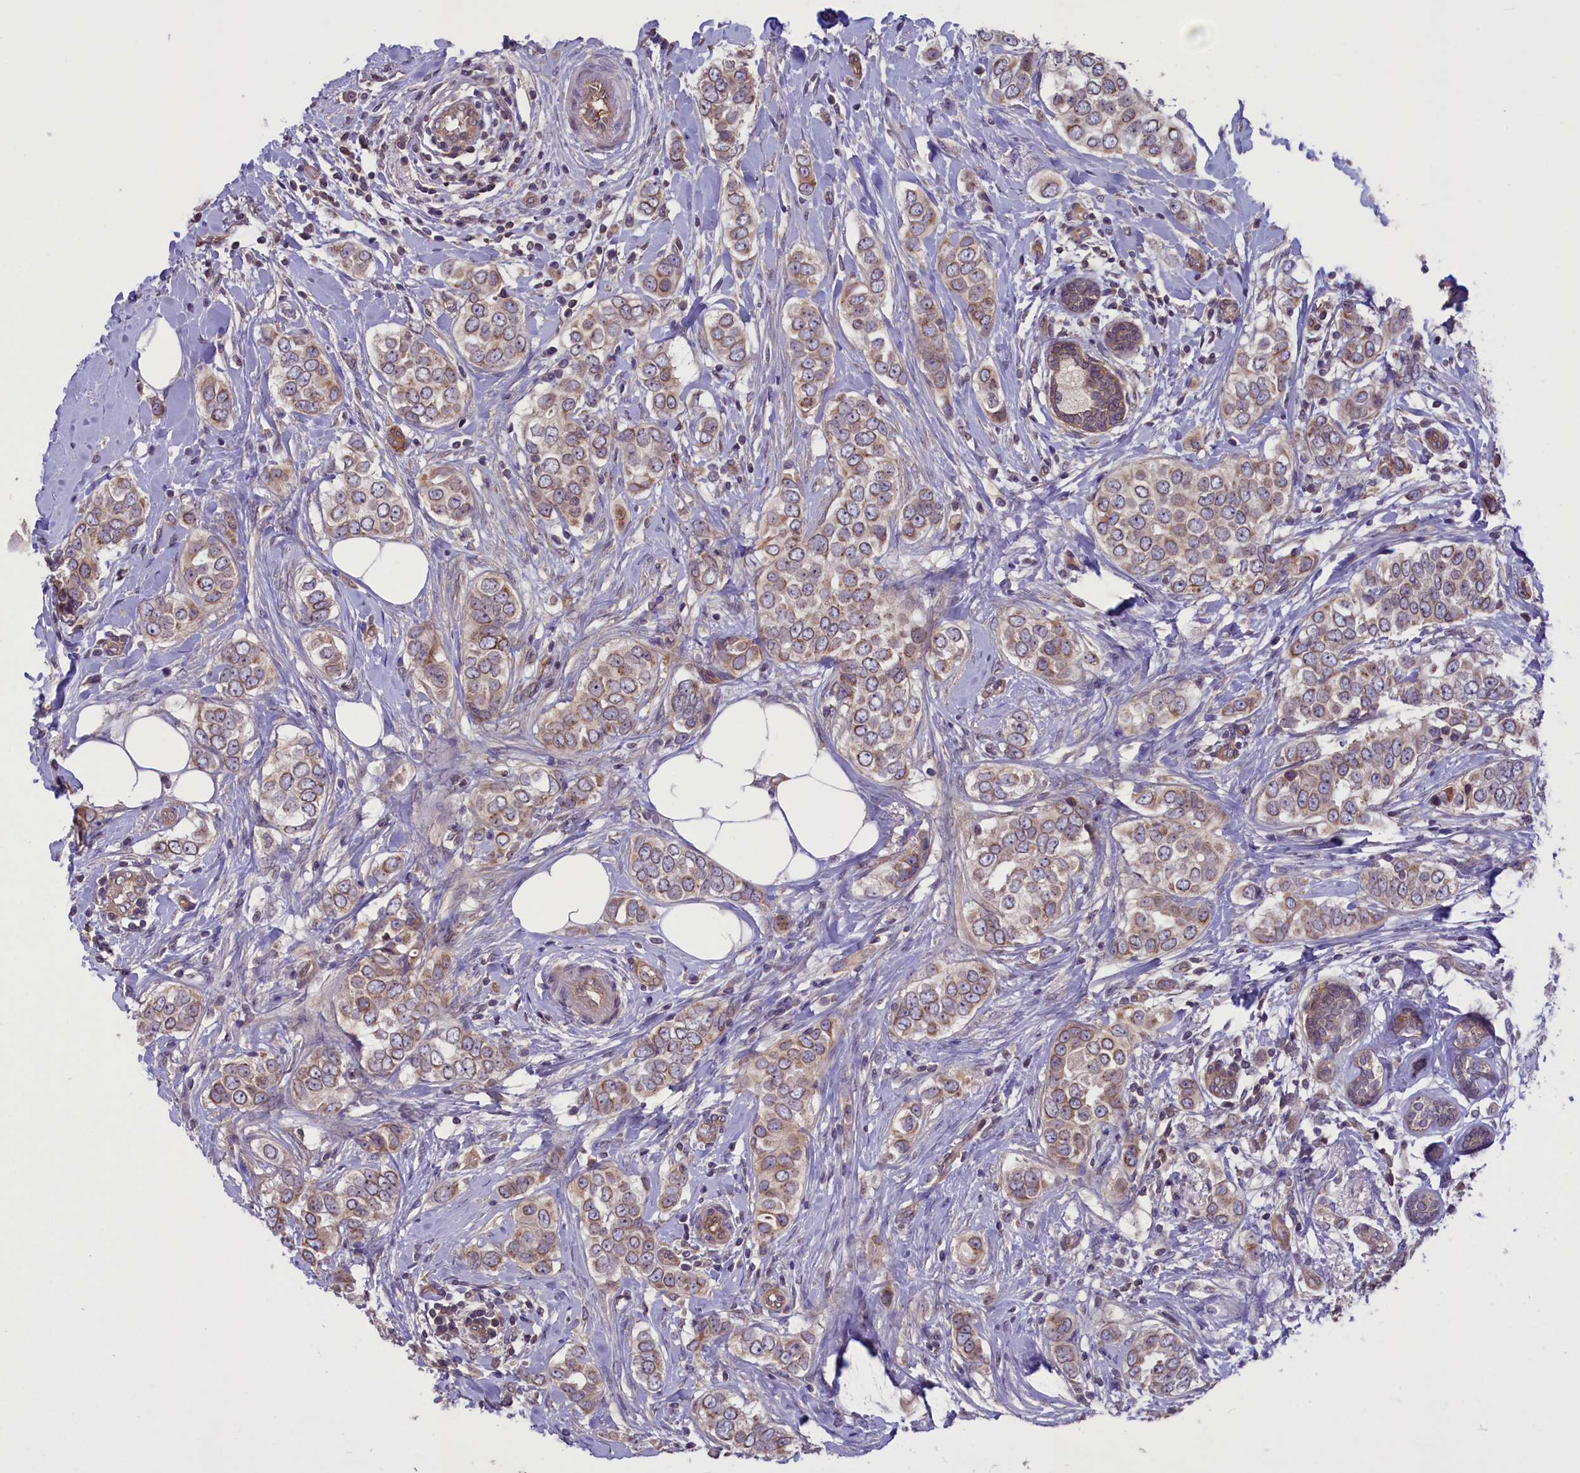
{"staining": {"intensity": "weak", "quantity": ">75%", "location": "cytoplasmic/membranous"}, "tissue": "breast cancer", "cell_type": "Tumor cells", "image_type": "cancer", "snomed": [{"axis": "morphology", "description": "Lobular carcinoma"}, {"axis": "topography", "description": "Breast"}], "caption": "Breast cancer stained with DAB (3,3'-diaminobenzidine) immunohistochemistry (IHC) exhibits low levels of weak cytoplasmic/membranous positivity in approximately >75% of tumor cells.", "gene": "CCDC125", "patient": {"sex": "female", "age": 51}}